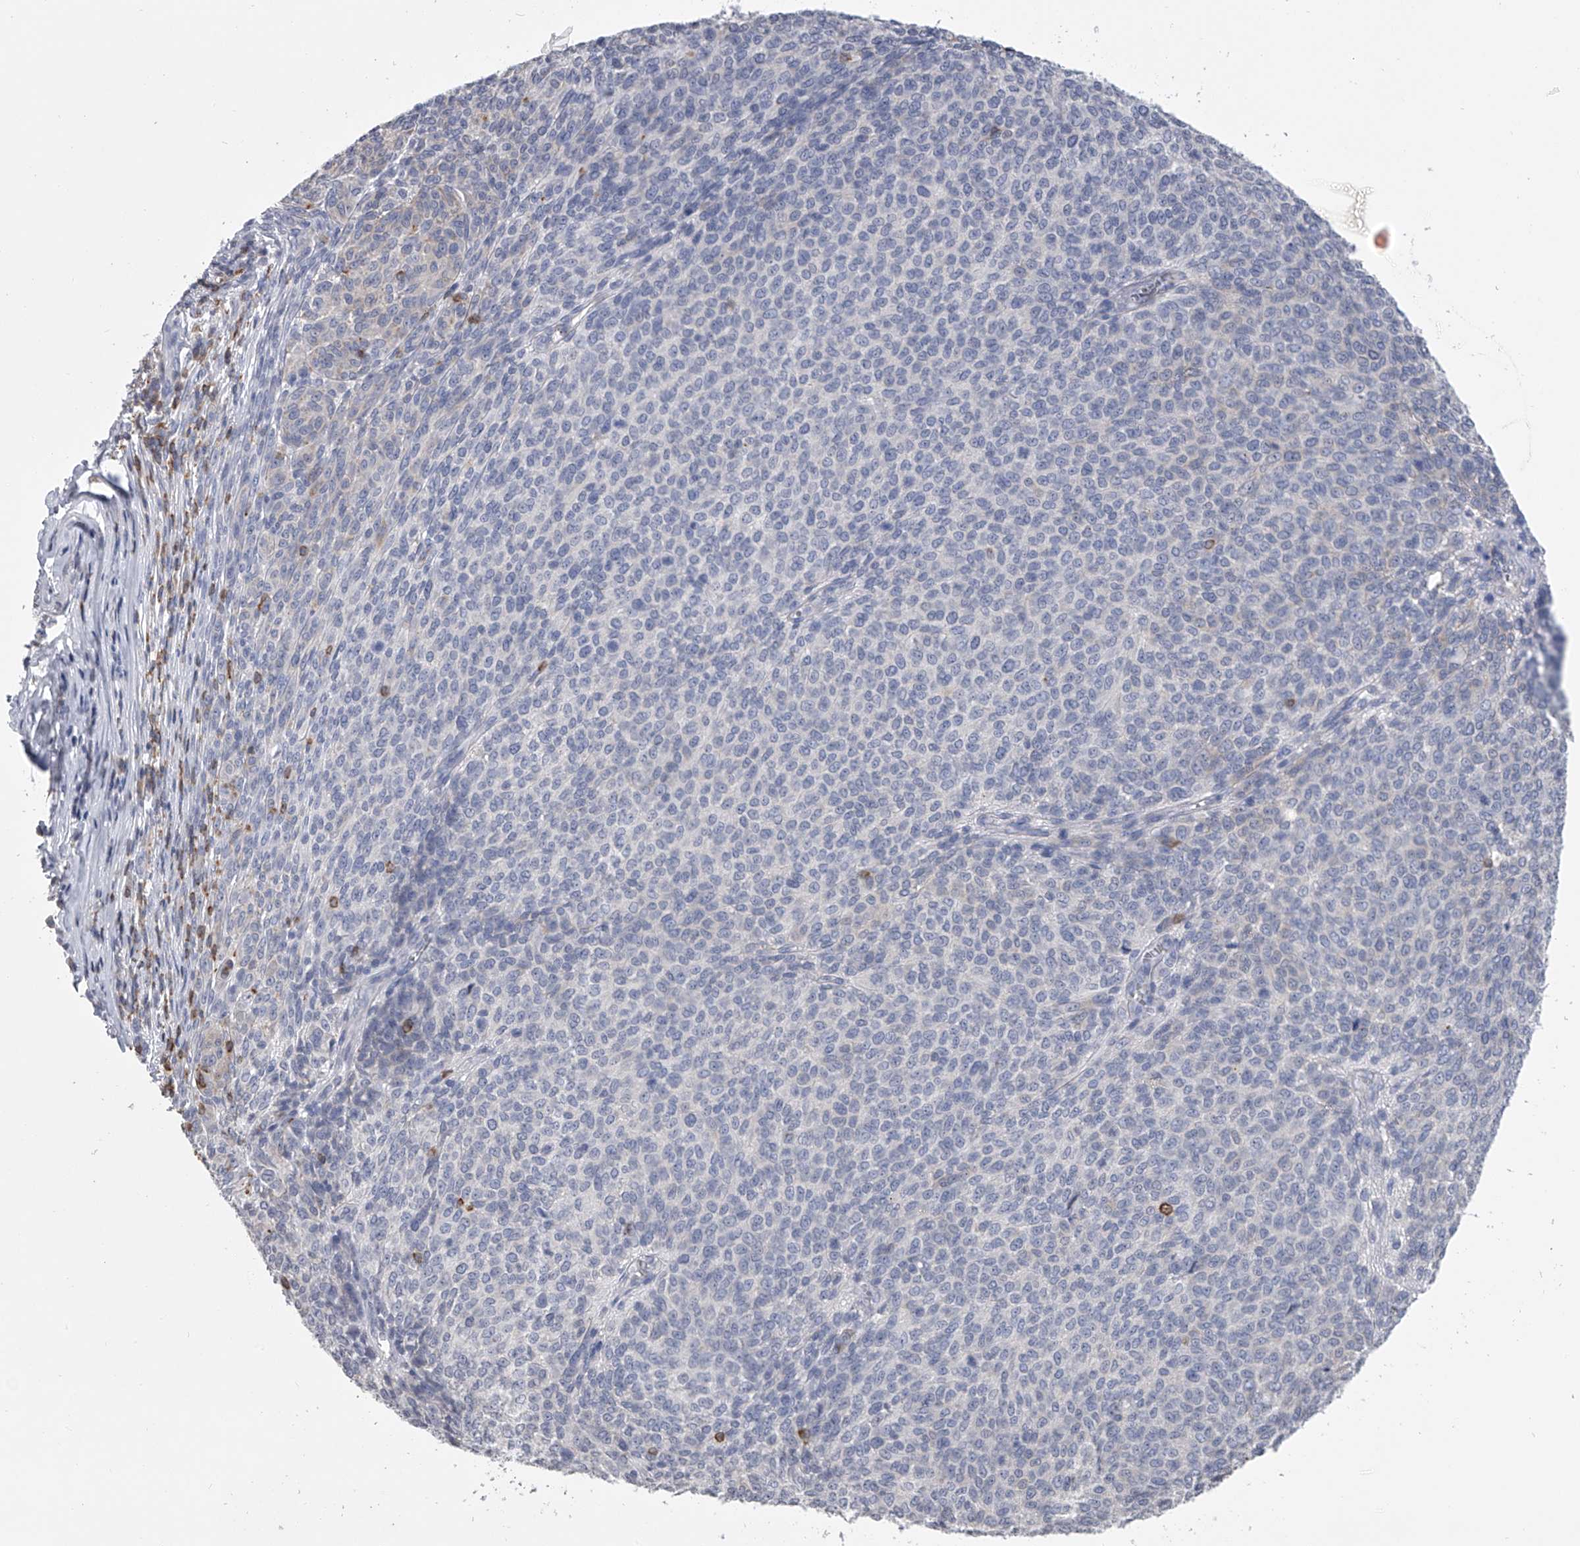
{"staining": {"intensity": "negative", "quantity": "none", "location": "none"}, "tissue": "melanoma", "cell_type": "Tumor cells", "image_type": "cancer", "snomed": [{"axis": "morphology", "description": "Malignant melanoma, NOS"}, {"axis": "topography", "description": "Skin"}], "caption": "The IHC photomicrograph has no significant positivity in tumor cells of malignant melanoma tissue.", "gene": "TASP1", "patient": {"sex": "male", "age": 49}}